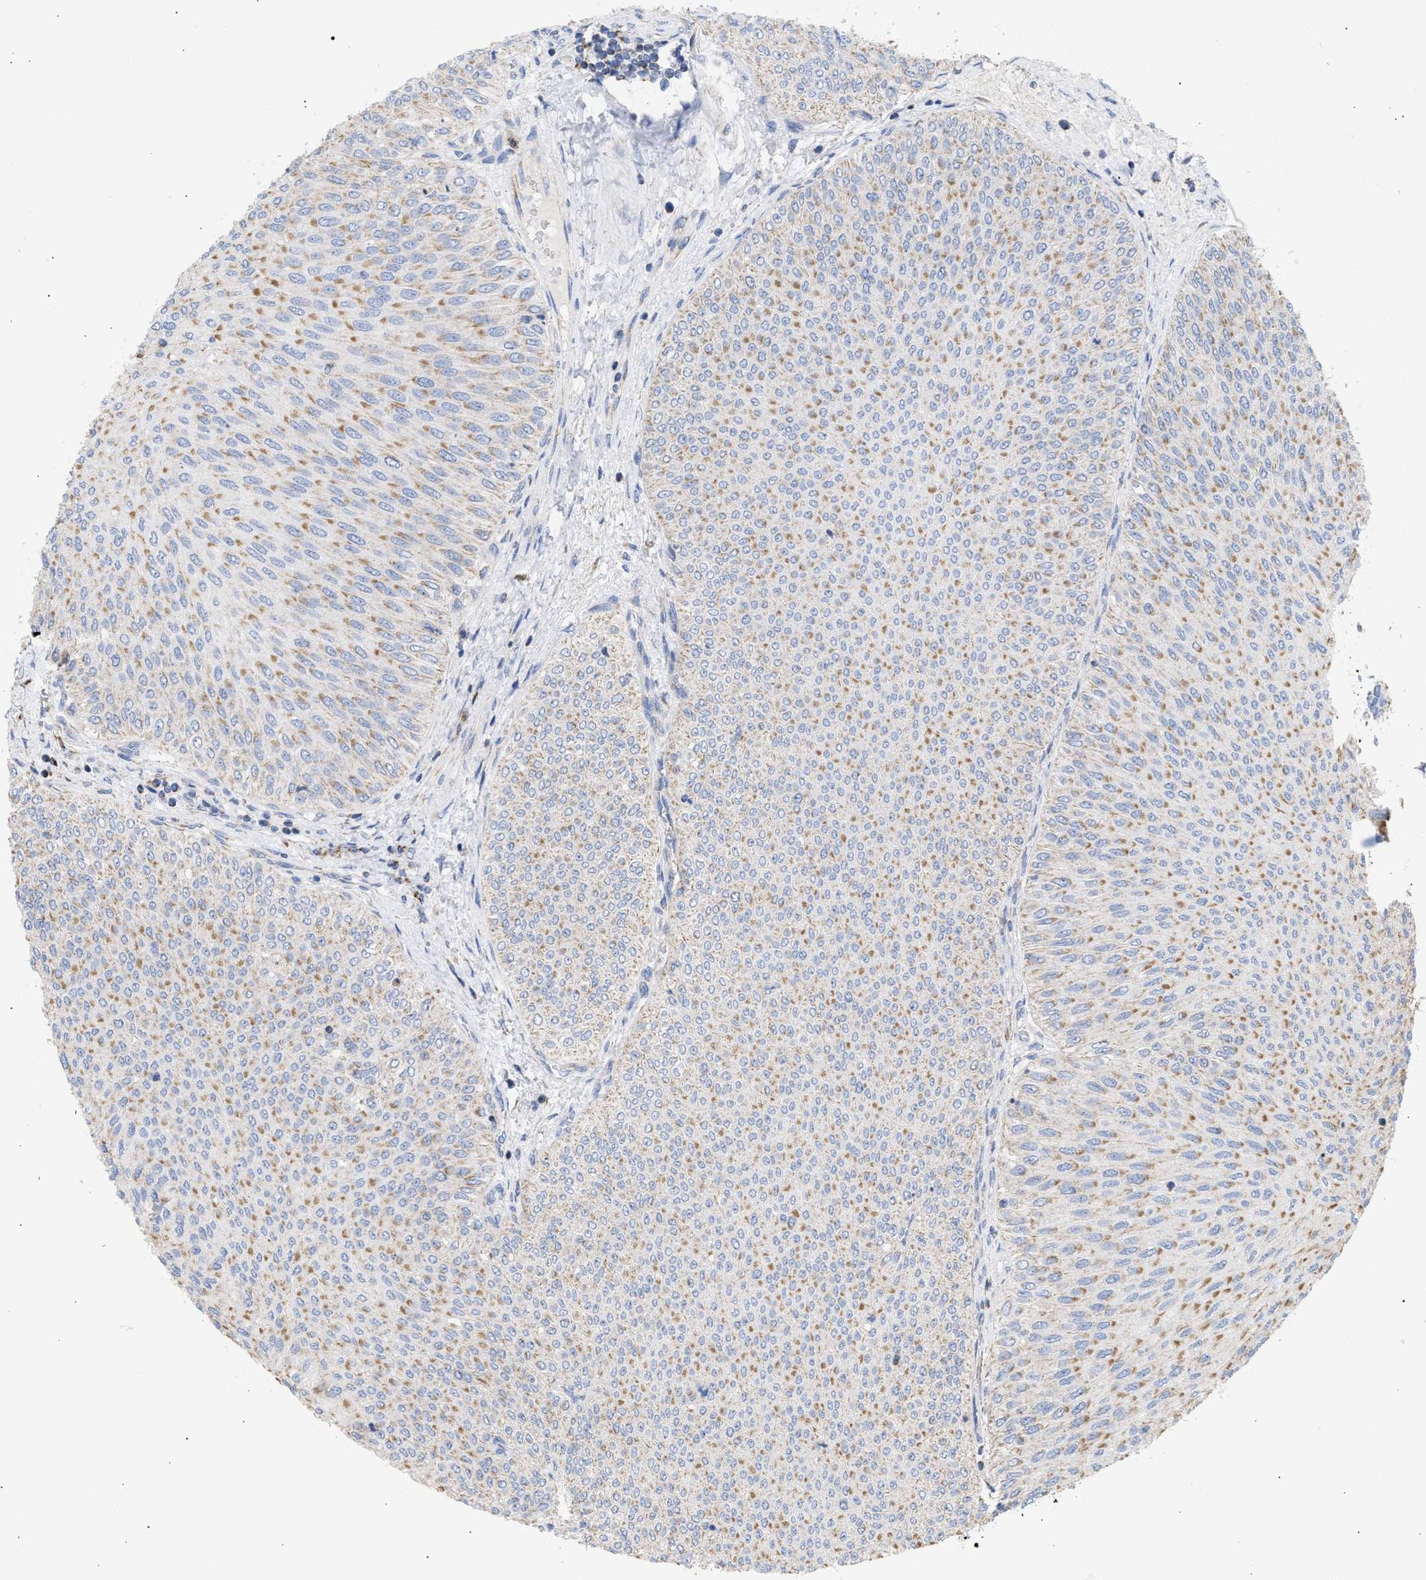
{"staining": {"intensity": "moderate", "quantity": ">75%", "location": "cytoplasmic/membranous"}, "tissue": "urothelial cancer", "cell_type": "Tumor cells", "image_type": "cancer", "snomed": [{"axis": "morphology", "description": "Urothelial carcinoma, Low grade"}, {"axis": "topography", "description": "Urinary bladder"}], "caption": "This micrograph reveals low-grade urothelial carcinoma stained with IHC to label a protein in brown. The cytoplasmic/membranous of tumor cells show moderate positivity for the protein. Nuclei are counter-stained blue.", "gene": "ACOT13", "patient": {"sex": "male", "age": 78}}